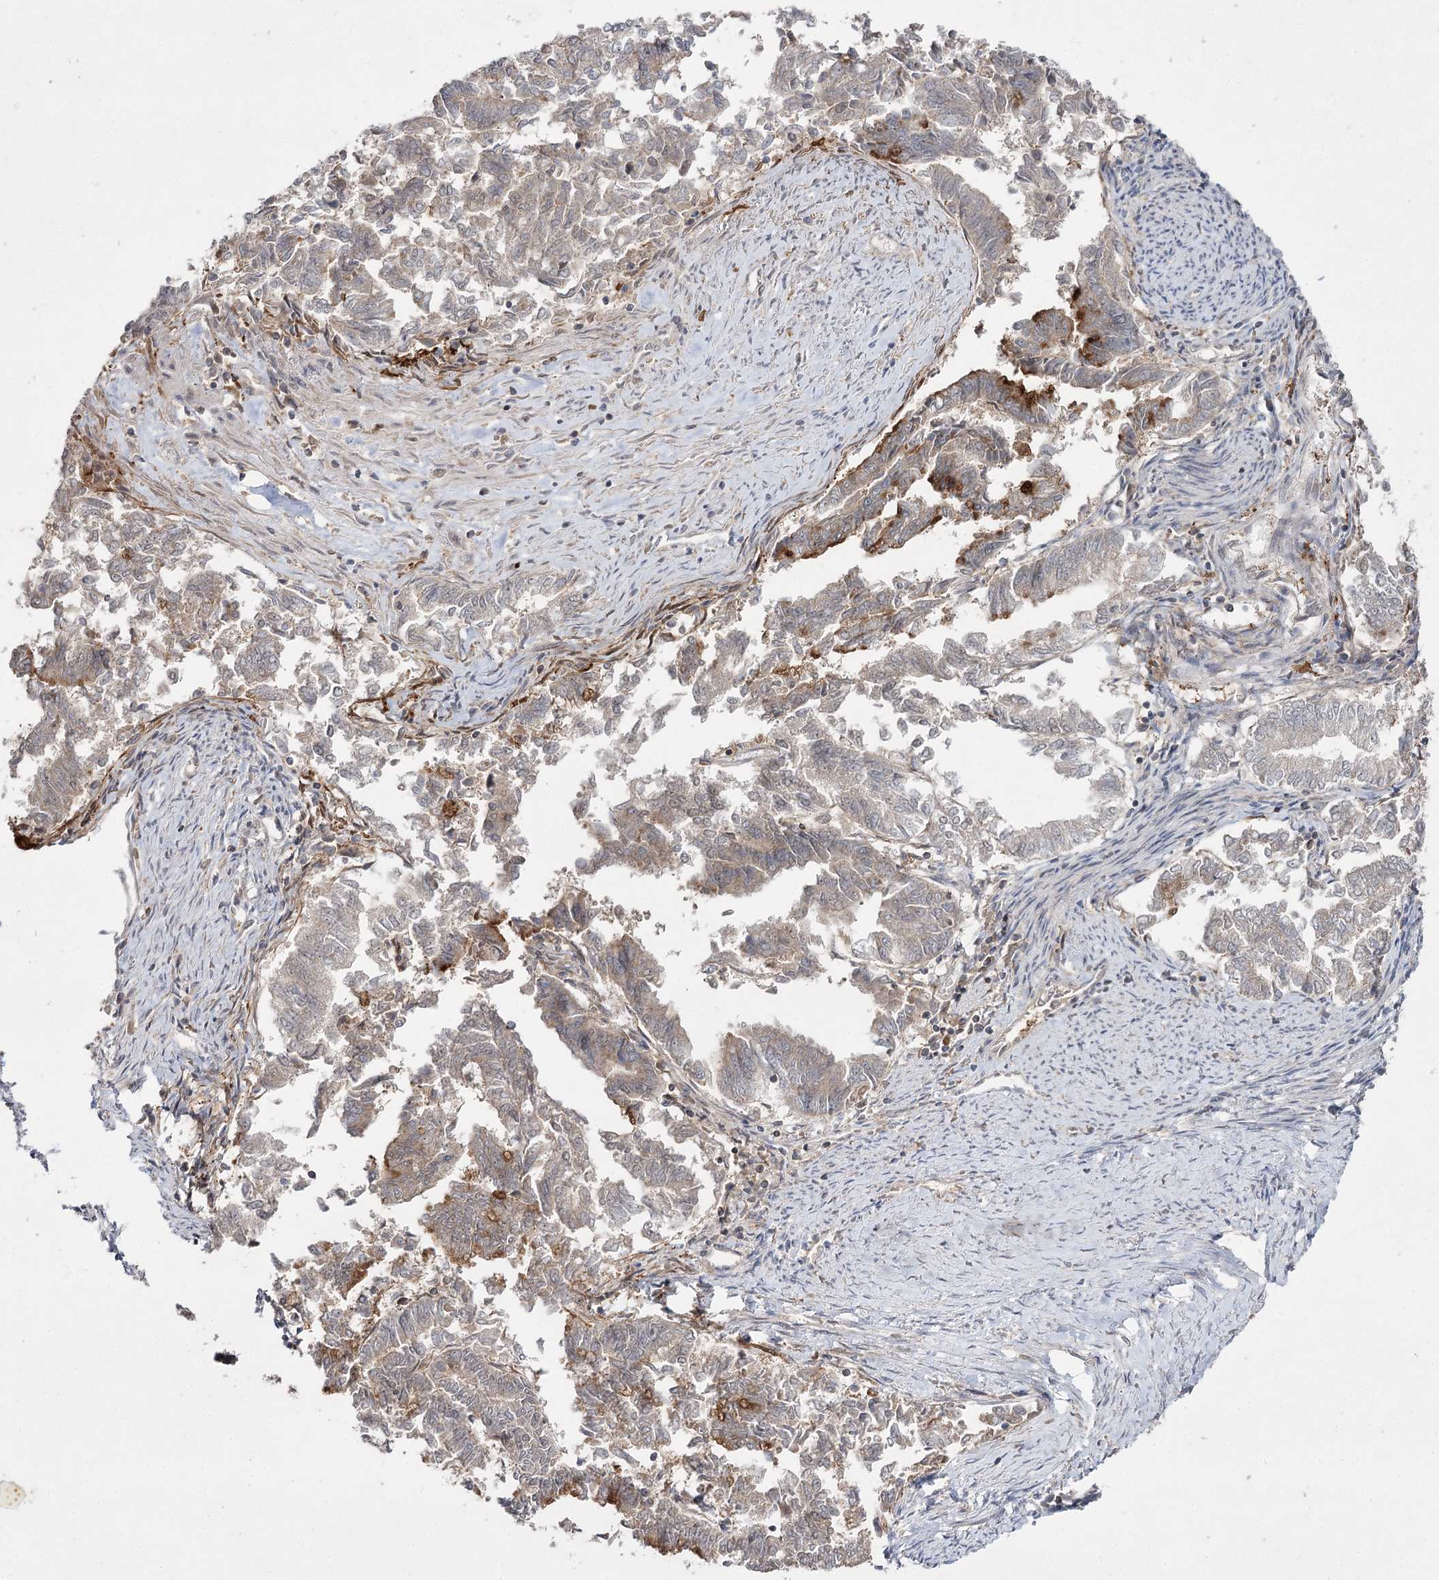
{"staining": {"intensity": "moderate", "quantity": "<25%", "location": "cytoplasmic/membranous"}, "tissue": "endometrial cancer", "cell_type": "Tumor cells", "image_type": "cancer", "snomed": [{"axis": "morphology", "description": "Adenocarcinoma, NOS"}, {"axis": "topography", "description": "Endometrium"}], "caption": "This is an image of IHC staining of endometrial cancer (adenocarcinoma), which shows moderate positivity in the cytoplasmic/membranous of tumor cells.", "gene": "WDR44", "patient": {"sex": "female", "age": 79}}